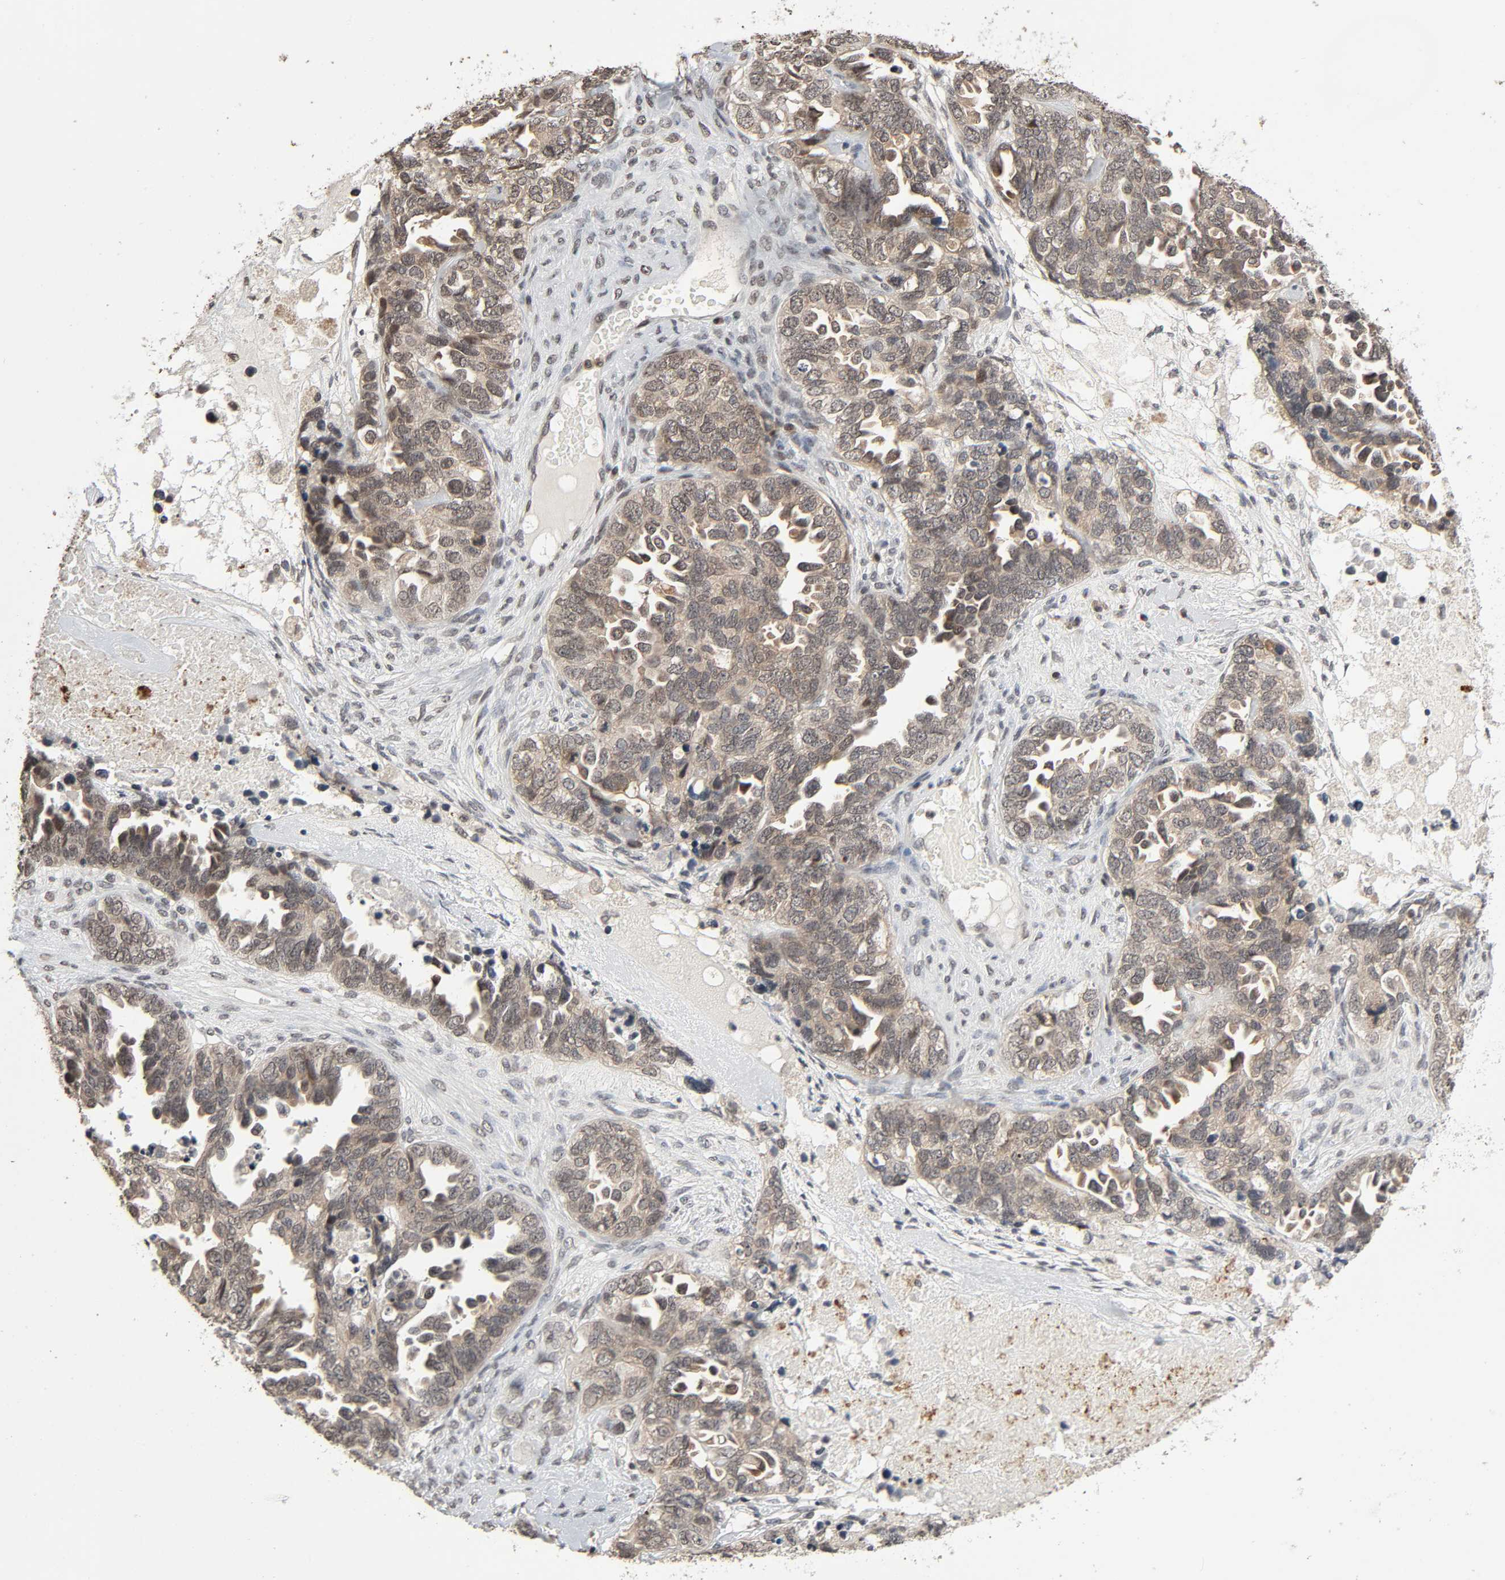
{"staining": {"intensity": "weak", "quantity": ">75%", "location": "cytoplasmic/membranous"}, "tissue": "ovarian cancer", "cell_type": "Tumor cells", "image_type": "cancer", "snomed": [{"axis": "morphology", "description": "Cystadenocarcinoma, serous, NOS"}, {"axis": "topography", "description": "Ovary"}], "caption": "The image exhibits a brown stain indicating the presence of a protein in the cytoplasmic/membranous of tumor cells in ovarian serous cystadenocarcinoma. (Stains: DAB (3,3'-diaminobenzidine) in brown, nuclei in blue, Microscopy: brightfield microscopy at high magnification).", "gene": "STK4", "patient": {"sex": "female", "age": 82}}